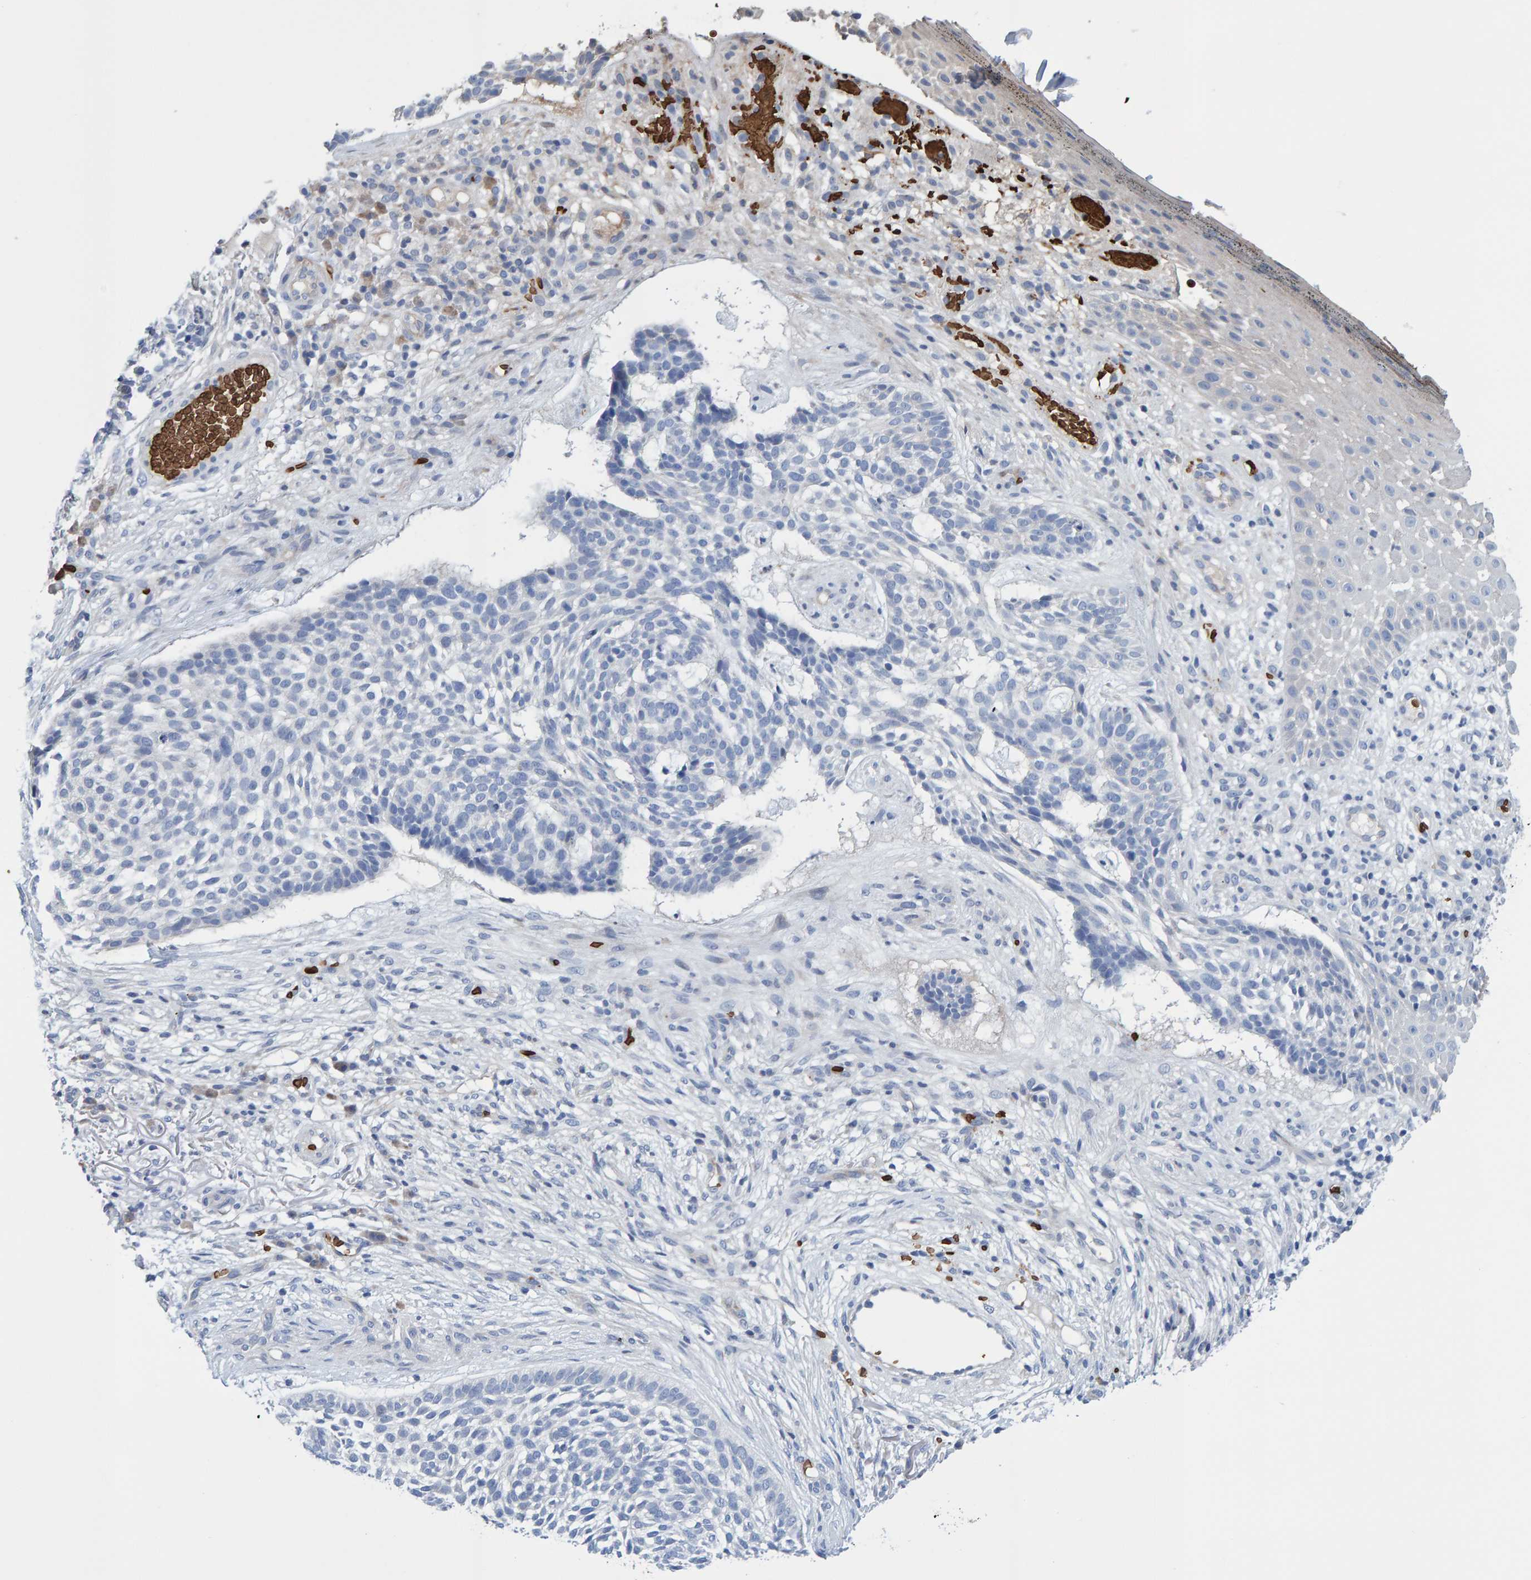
{"staining": {"intensity": "negative", "quantity": "none", "location": "none"}, "tissue": "skin cancer", "cell_type": "Tumor cells", "image_type": "cancer", "snomed": [{"axis": "morphology", "description": "Basal cell carcinoma"}, {"axis": "topography", "description": "Skin"}], "caption": "High power microscopy image of an IHC micrograph of skin cancer (basal cell carcinoma), revealing no significant positivity in tumor cells.", "gene": "VPS9D1", "patient": {"sex": "female", "age": 64}}